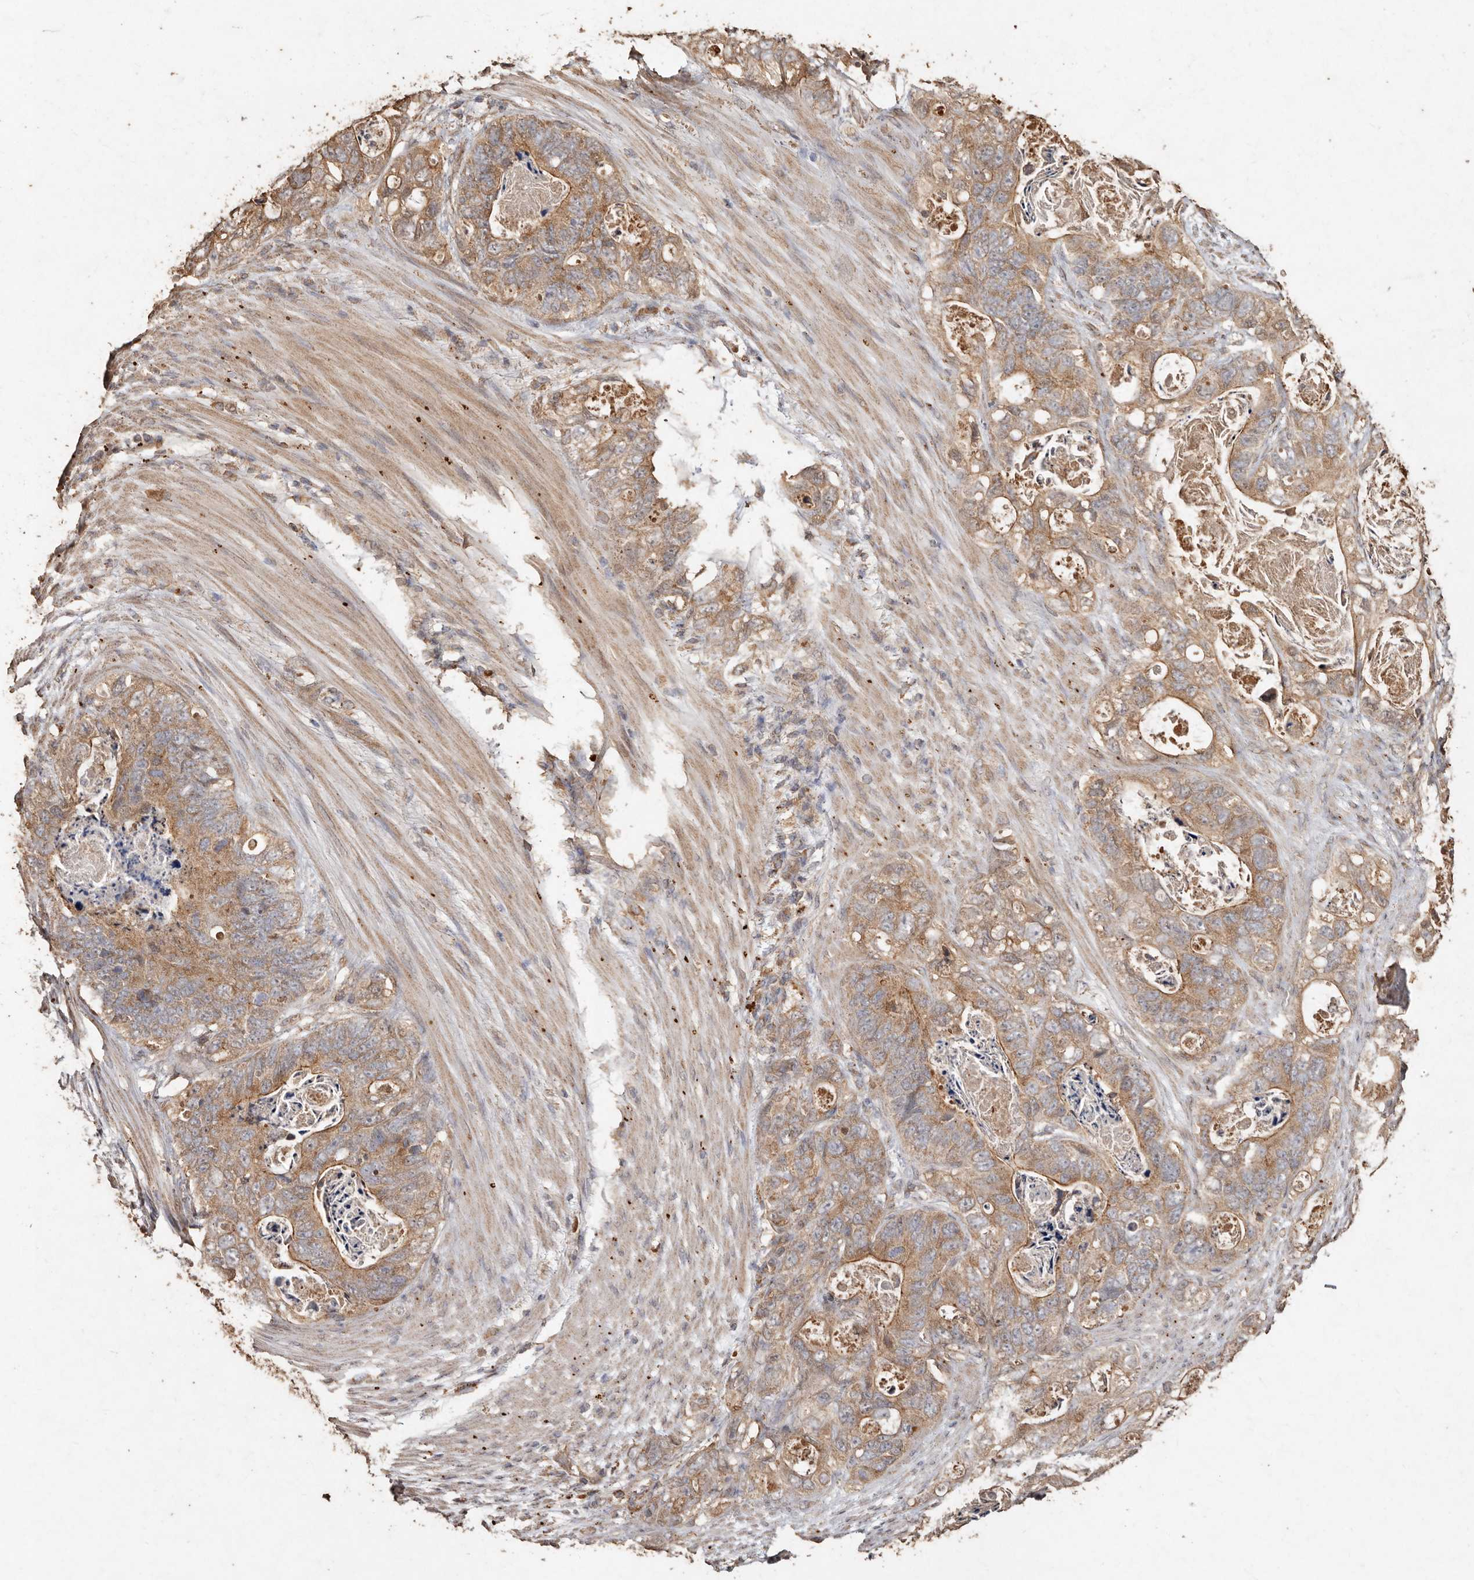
{"staining": {"intensity": "moderate", "quantity": ">75%", "location": "cytoplasmic/membranous"}, "tissue": "stomach cancer", "cell_type": "Tumor cells", "image_type": "cancer", "snomed": [{"axis": "morphology", "description": "Normal tissue, NOS"}, {"axis": "morphology", "description": "Adenocarcinoma, NOS"}, {"axis": "topography", "description": "Stomach"}], "caption": "A photomicrograph of stomach adenocarcinoma stained for a protein displays moderate cytoplasmic/membranous brown staining in tumor cells.", "gene": "FARS2", "patient": {"sex": "female", "age": 89}}